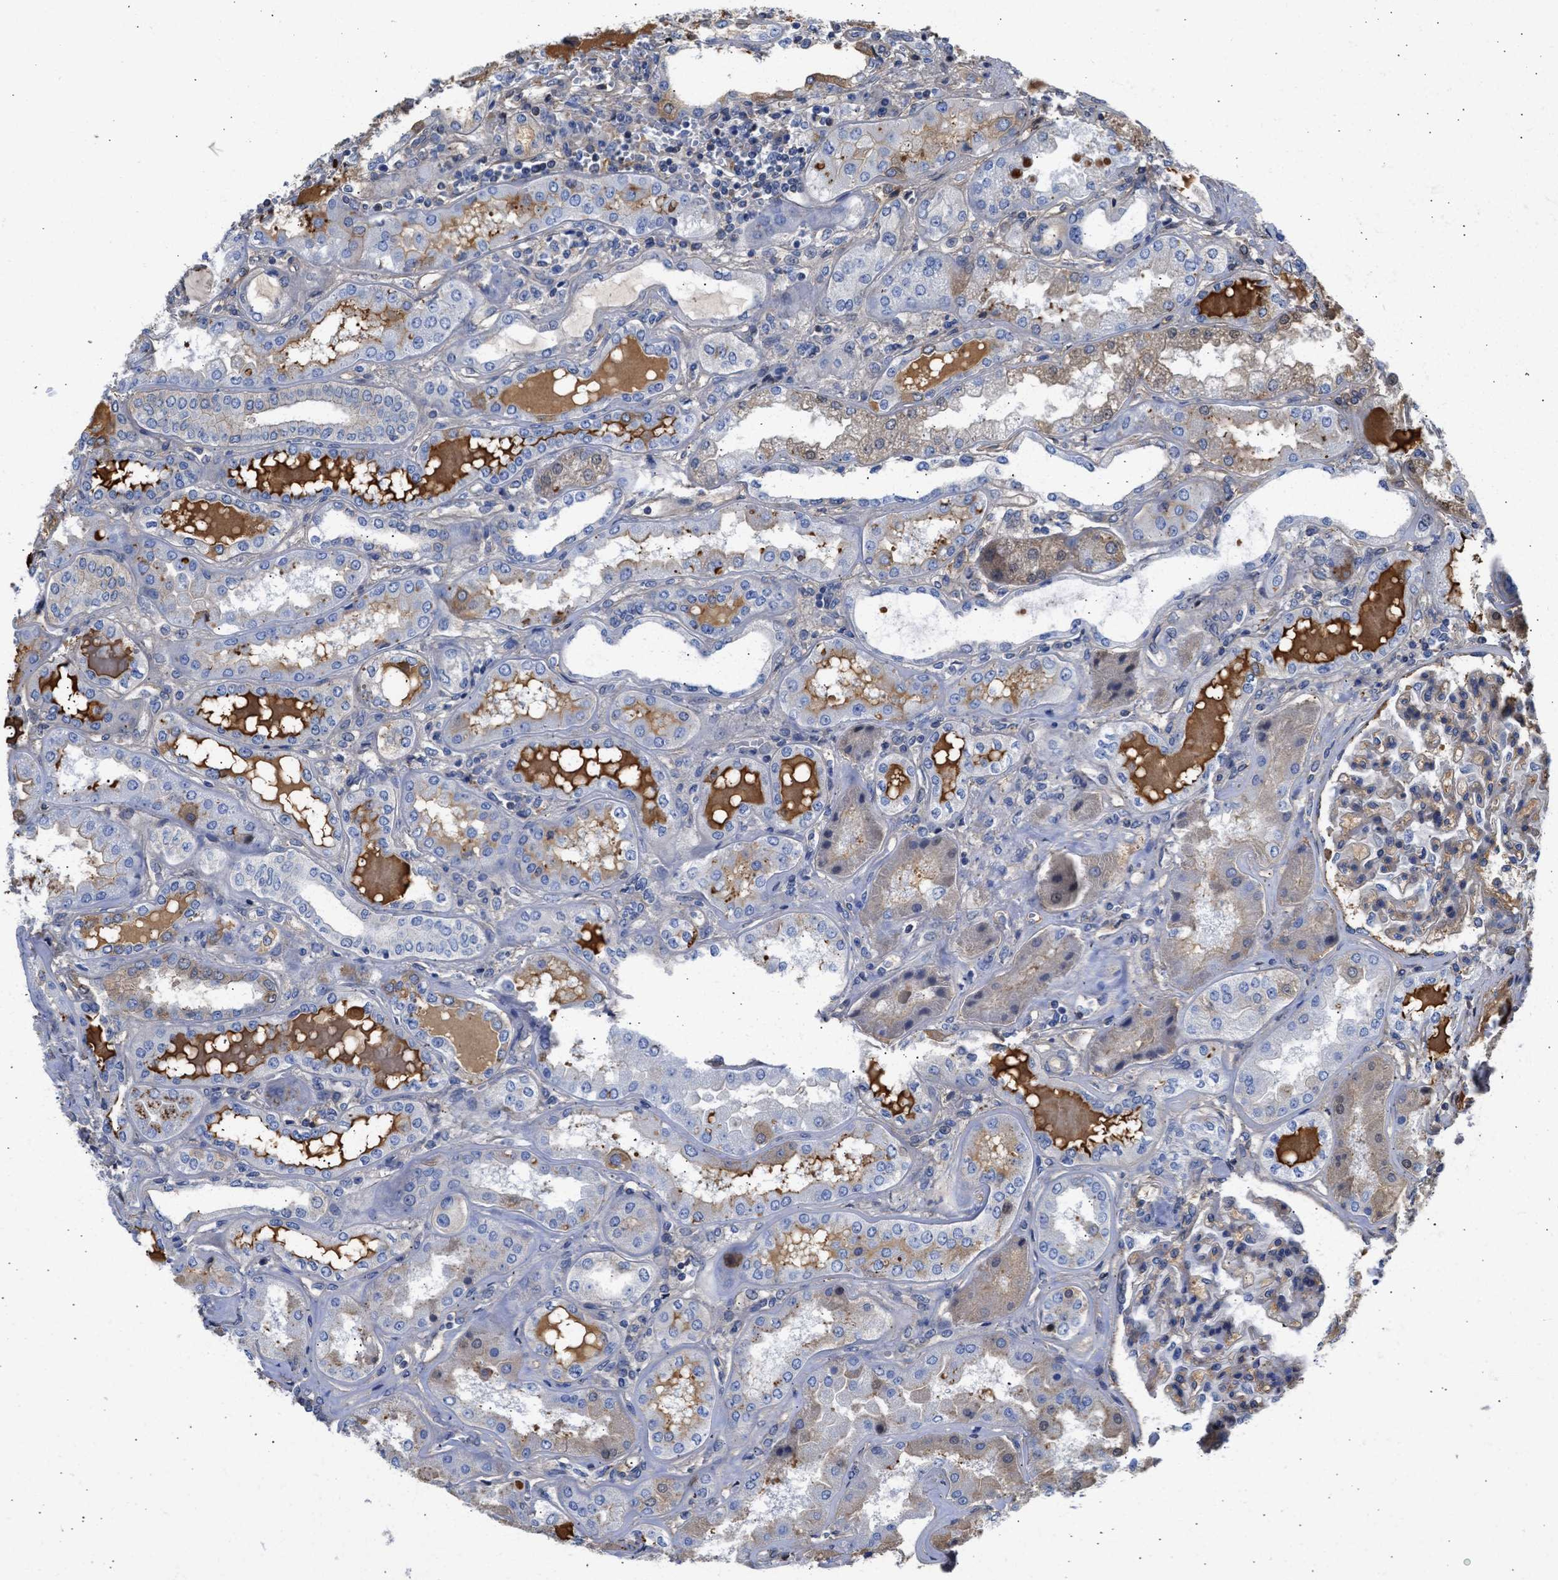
{"staining": {"intensity": "weak", "quantity": "<25%", "location": "cytoplasmic/membranous"}, "tissue": "kidney", "cell_type": "Cells in glomeruli", "image_type": "normal", "snomed": [{"axis": "morphology", "description": "Normal tissue, NOS"}, {"axis": "topography", "description": "Kidney"}], "caption": "Human kidney stained for a protein using IHC demonstrates no positivity in cells in glomeruli.", "gene": "MAS1L", "patient": {"sex": "female", "age": 56}}